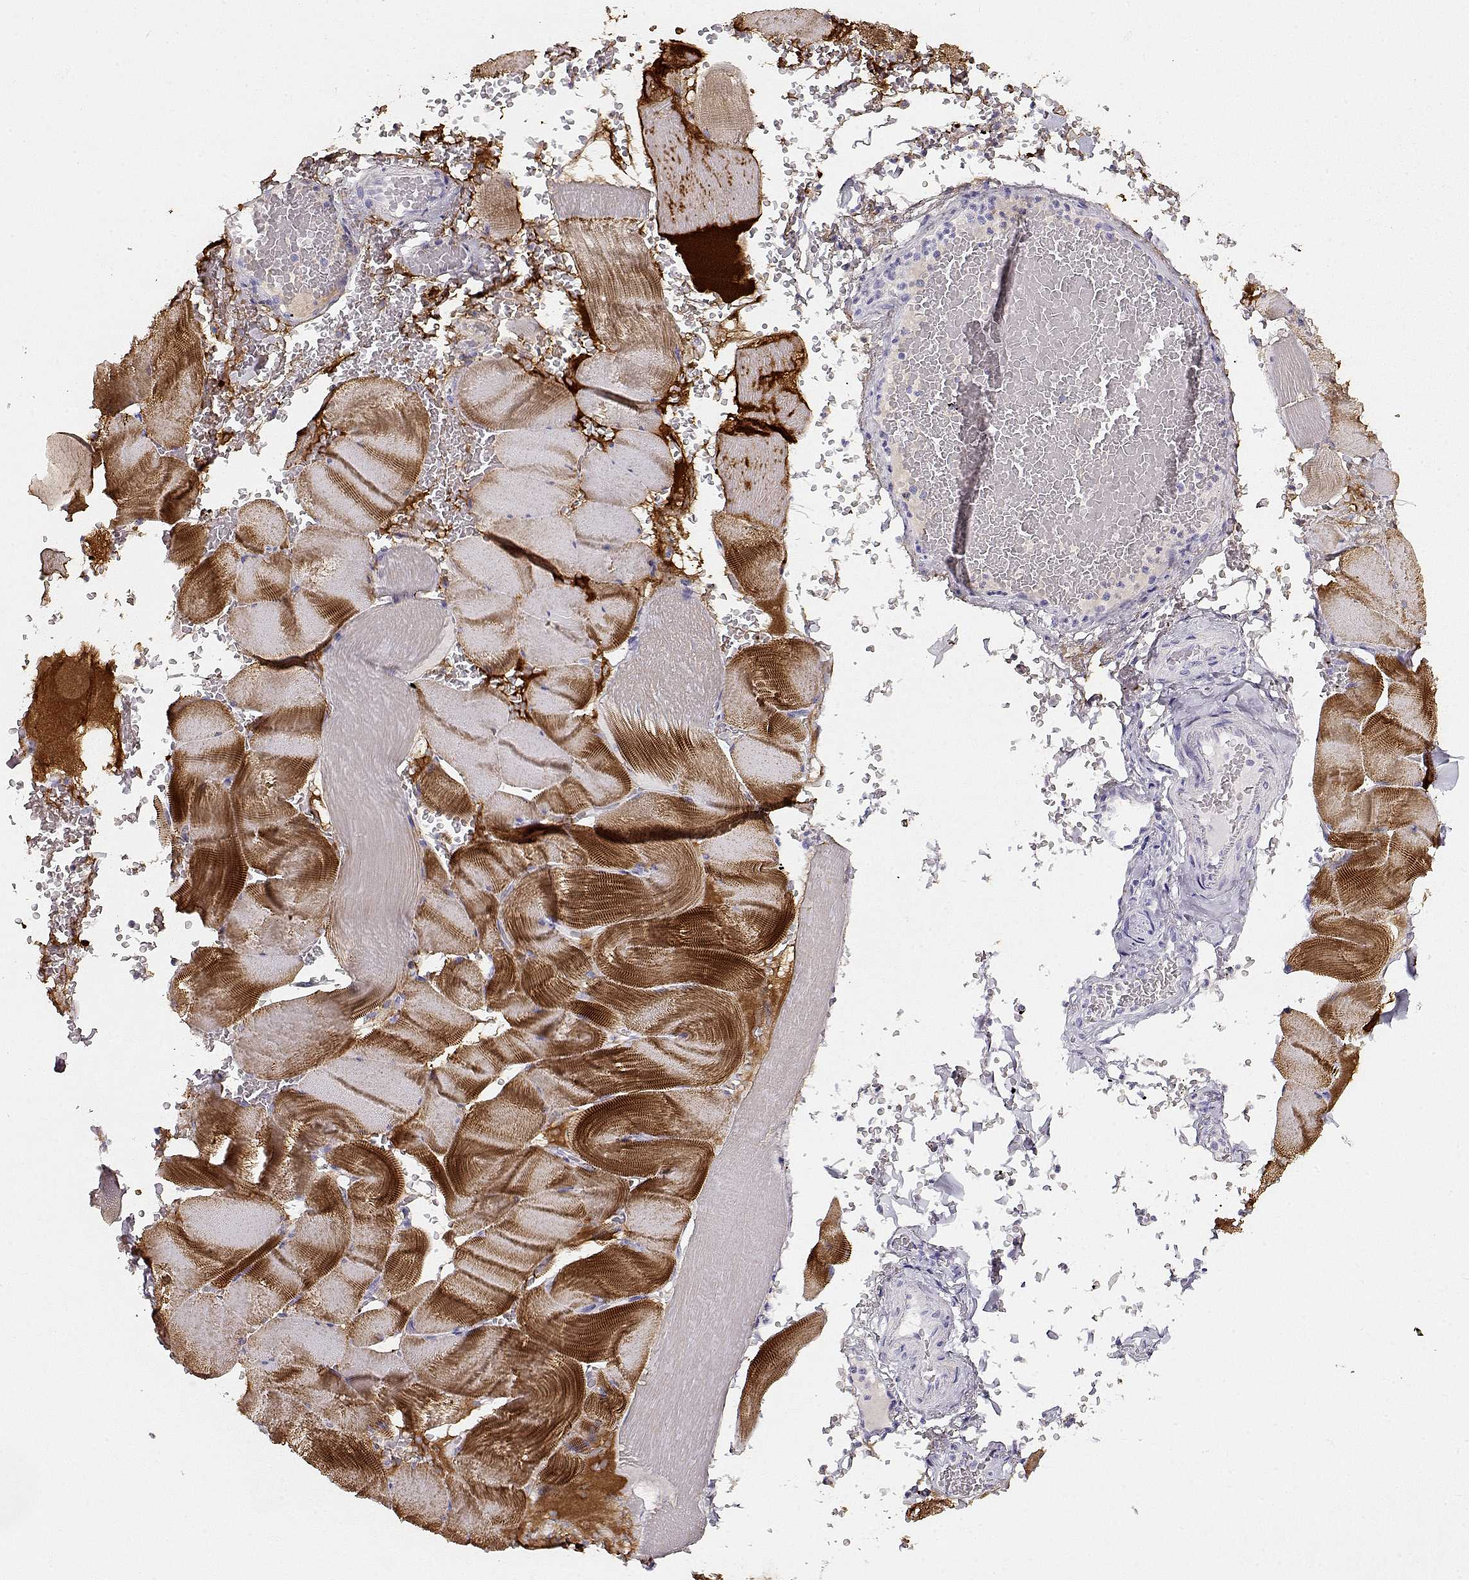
{"staining": {"intensity": "strong", "quantity": "25%-75%", "location": "cytoplasmic/membranous"}, "tissue": "skeletal muscle", "cell_type": "Myocytes", "image_type": "normal", "snomed": [{"axis": "morphology", "description": "Normal tissue, NOS"}, {"axis": "topography", "description": "Skeletal muscle"}], "caption": "This photomicrograph shows unremarkable skeletal muscle stained with immunohistochemistry (IHC) to label a protein in brown. The cytoplasmic/membranous of myocytes show strong positivity for the protein. Nuclei are counter-stained blue.", "gene": "ACTN2", "patient": {"sex": "male", "age": 56}}